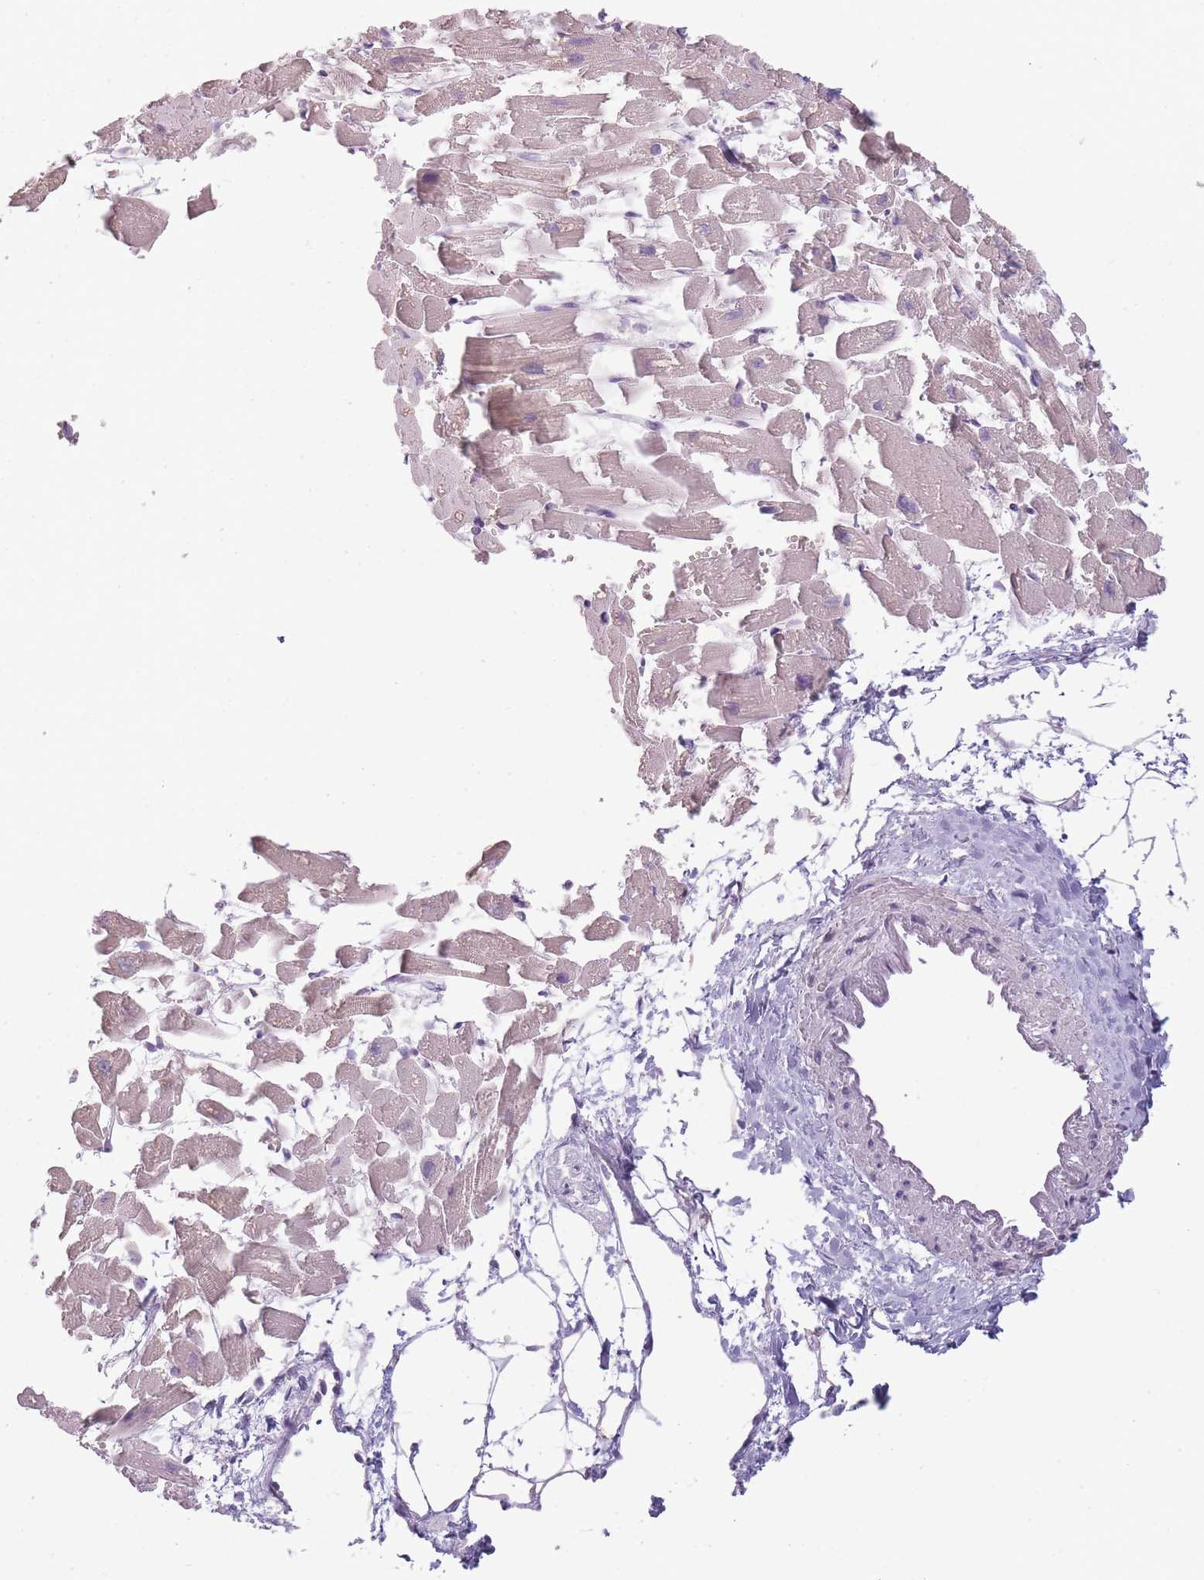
{"staining": {"intensity": "weak", "quantity": ">75%", "location": "cytoplasmic/membranous"}, "tissue": "heart muscle", "cell_type": "Cardiomyocytes", "image_type": "normal", "snomed": [{"axis": "morphology", "description": "Normal tissue, NOS"}, {"axis": "topography", "description": "Heart"}], "caption": "Cardiomyocytes exhibit low levels of weak cytoplasmic/membranous expression in approximately >75% of cells in normal heart muscle.", "gene": "TMEM236", "patient": {"sex": "female", "age": 64}}